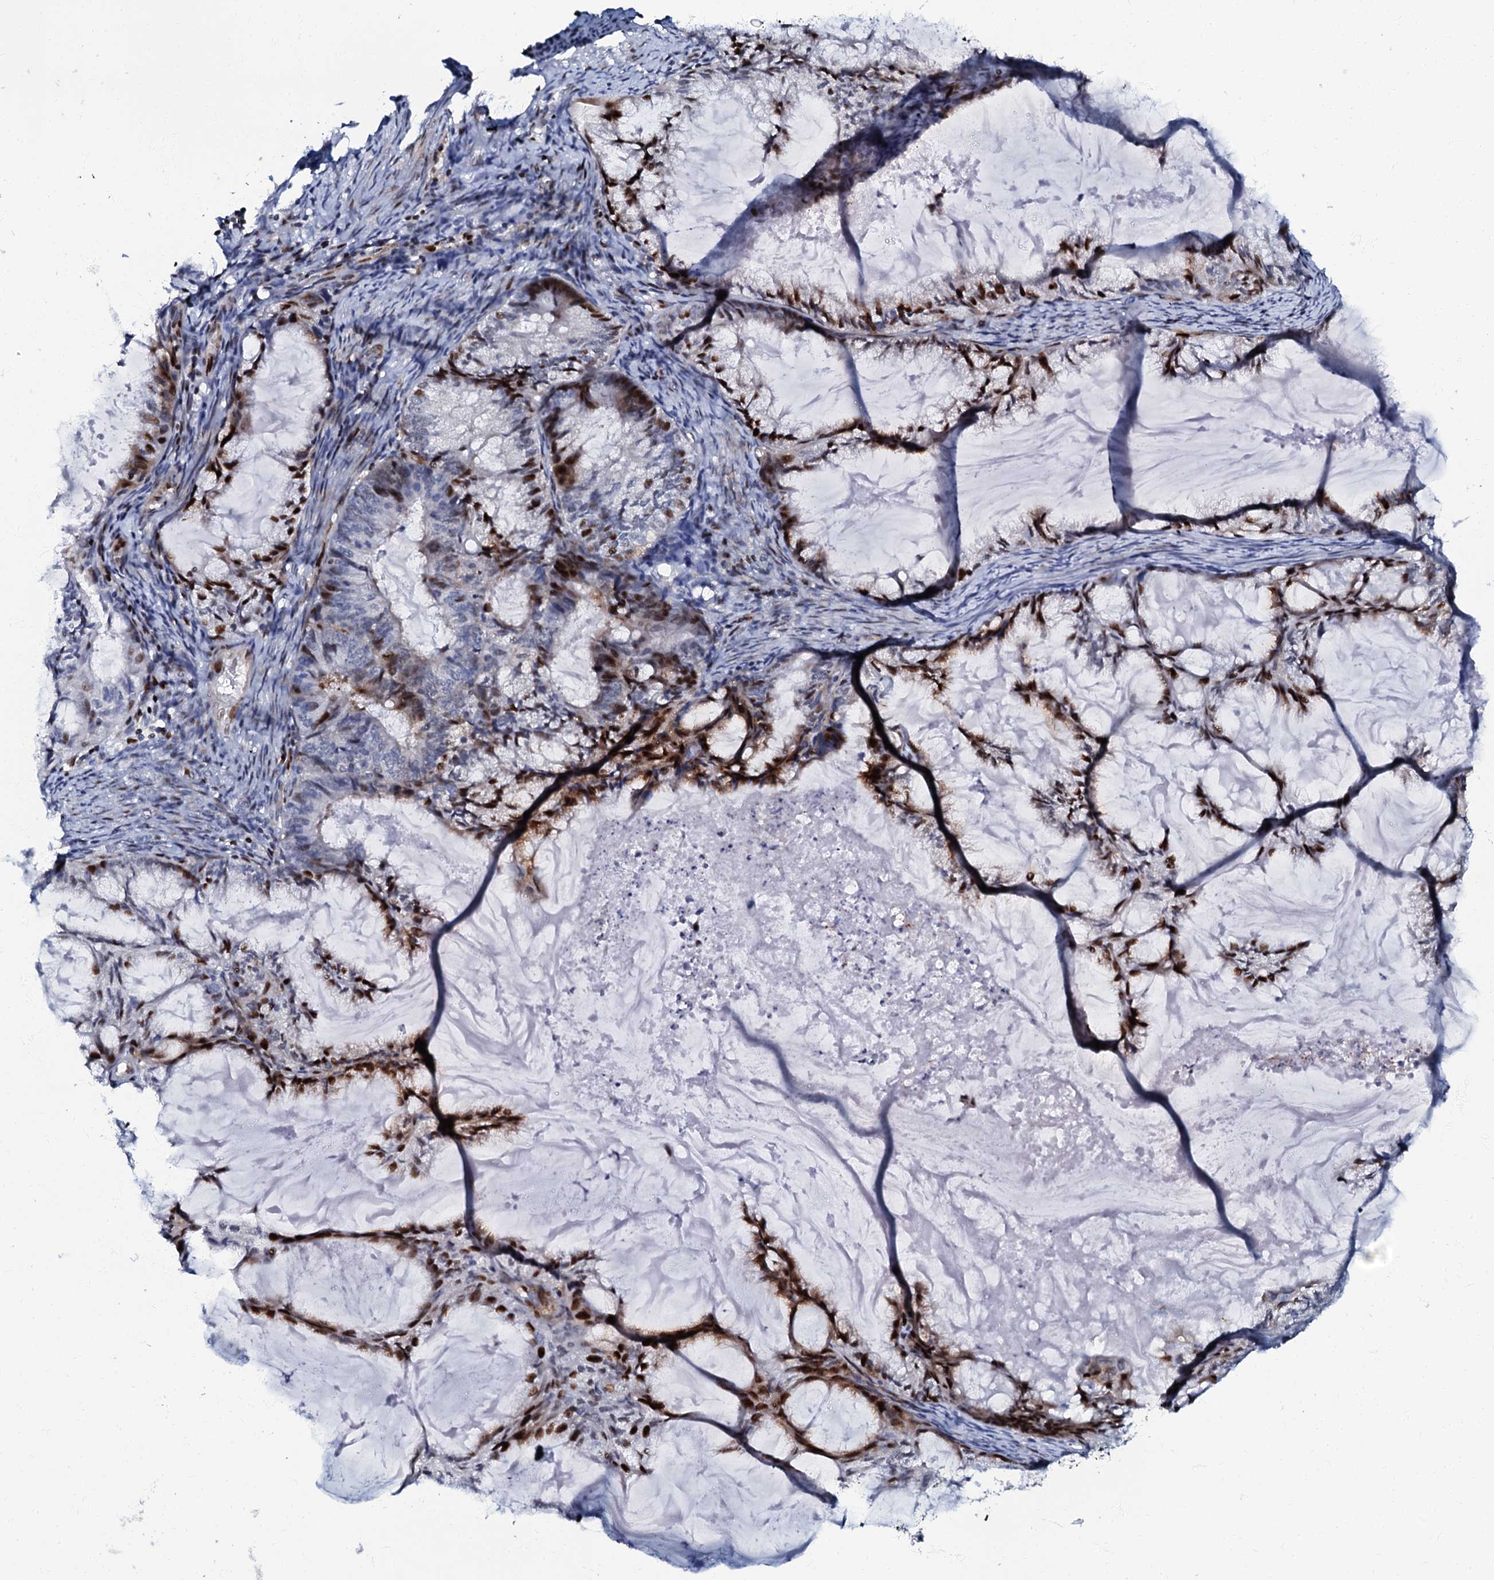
{"staining": {"intensity": "strong", "quantity": "25%-75%", "location": "cytoplasmic/membranous,nuclear"}, "tissue": "endometrial cancer", "cell_type": "Tumor cells", "image_type": "cancer", "snomed": [{"axis": "morphology", "description": "Adenocarcinoma, NOS"}, {"axis": "topography", "description": "Endometrium"}], "caption": "Approximately 25%-75% of tumor cells in human endometrial cancer show strong cytoplasmic/membranous and nuclear protein expression as visualized by brown immunohistochemical staining.", "gene": "MFSD5", "patient": {"sex": "female", "age": 86}}